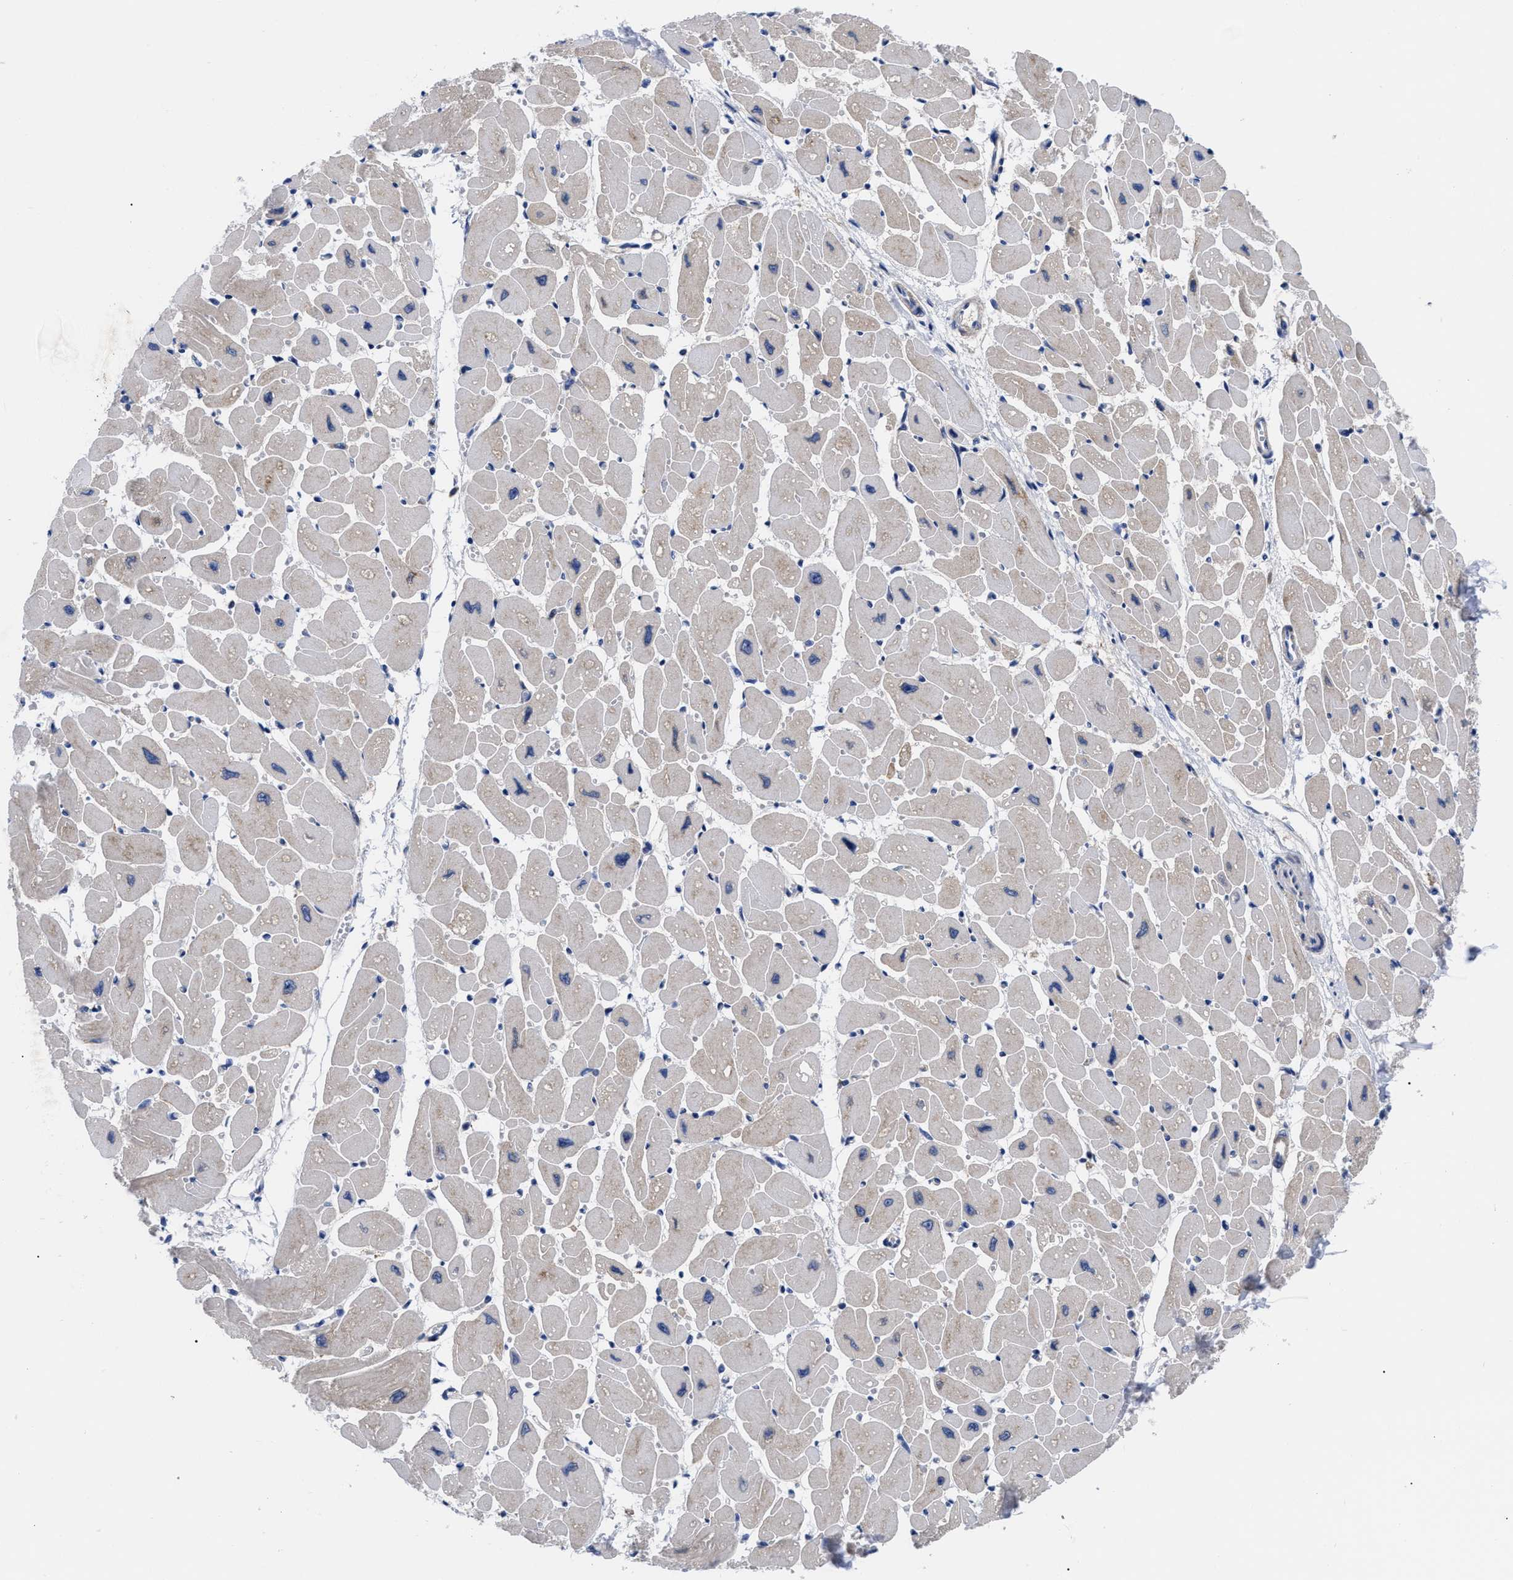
{"staining": {"intensity": "moderate", "quantity": "<25%", "location": "cytoplasmic/membranous"}, "tissue": "heart muscle", "cell_type": "Cardiomyocytes", "image_type": "normal", "snomed": [{"axis": "morphology", "description": "Normal tissue, NOS"}, {"axis": "topography", "description": "Heart"}], "caption": "A histopathology image of heart muscle stained for a protein displays moderate cytoplasmic/membranous brown staining in cardiomyocytes. Nuclei are stained in blue.", "gene": "RBKS", "patient": {"sex": "female", "age": 54}}